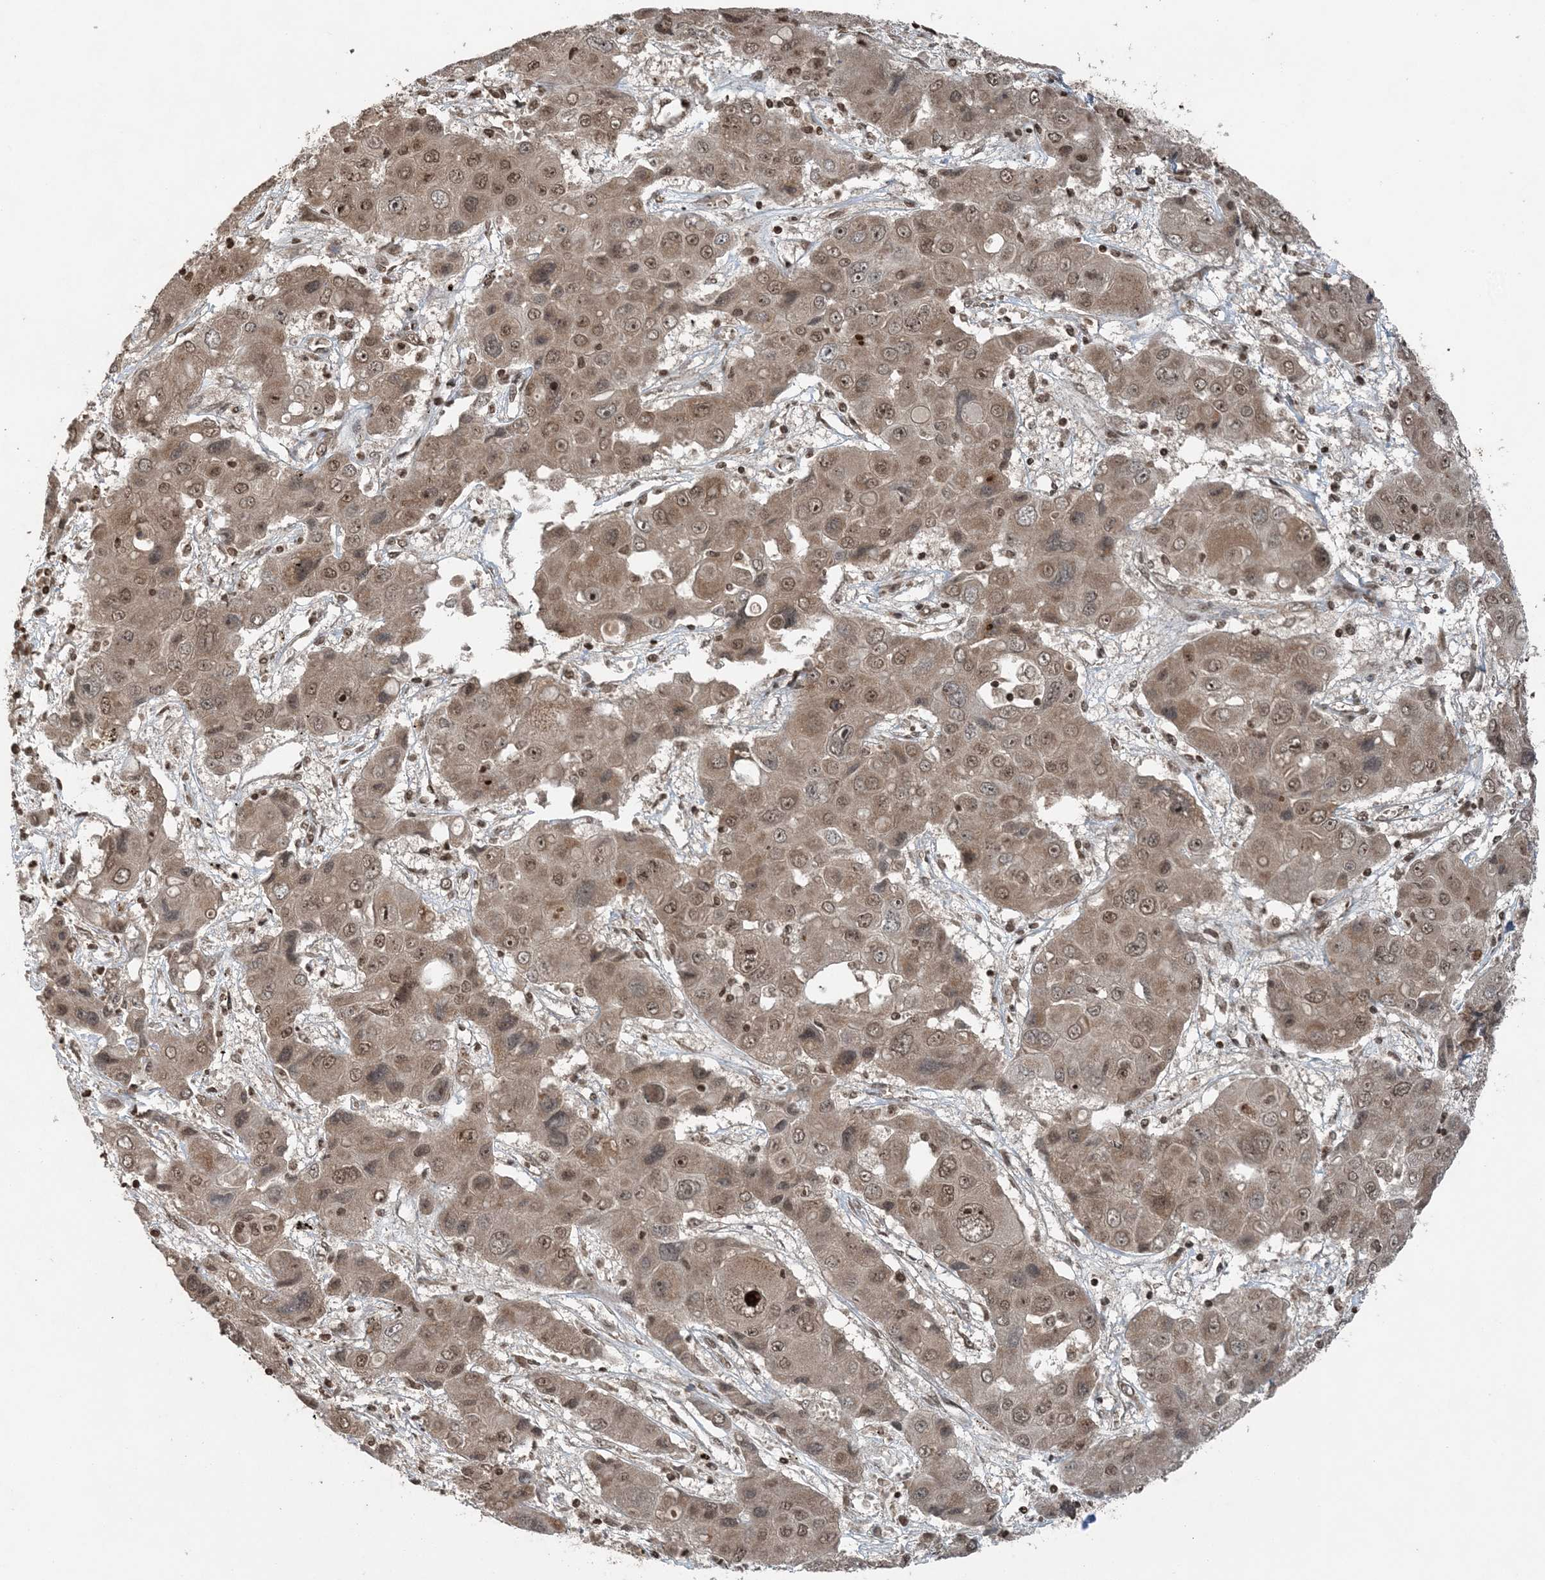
{"staining": {"intensity": "moderate", "quantity": ">75%", "location": "nuclear"}, "tissue": "liver cancer", "cell_type": "Tumor cells", "image_type": "cancer", "snomed": [{"axis": "morphology", "description": "Cholangiocarcinoma"}, {"axis": "topography", "description": "Liver"}], "caption": "Moderate nuclear expression for a protein is appreciated in about >75% of tumor cells of liver cholangiocarcinoma using IHC.", "gene": "ZFAND2B", "patient": {"sex": "male", "age": 67}}